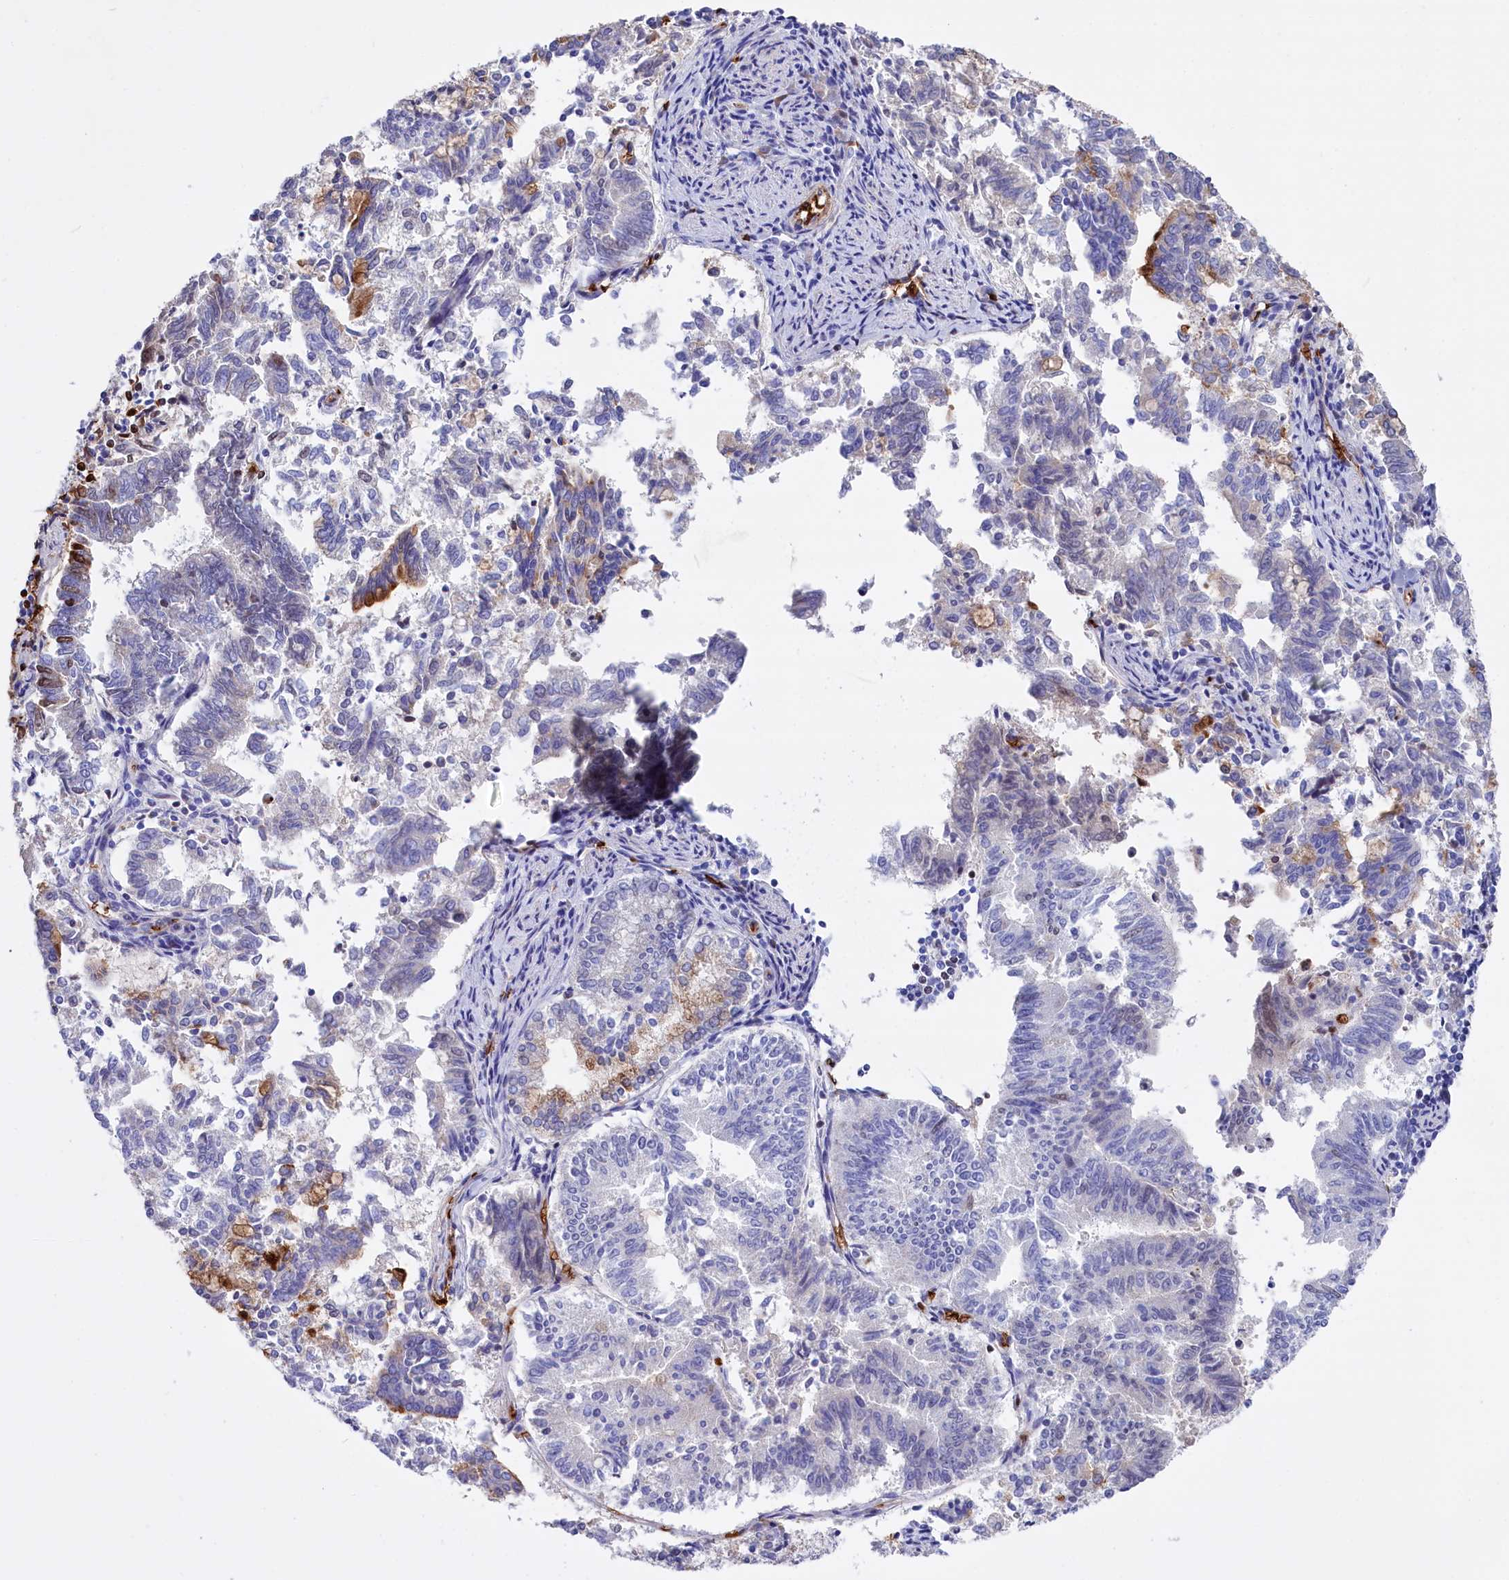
{"staining": {"intensity": "moderate", "quantity": "<25%", "location": "cytoplasmic/membranous"}, "tissue": "endometrial cancer", "cell_type": "Tumor cells", "image_type": "cancer", "snomed": [{"axis": "morphology", "description": "Adenocarcinoma, NOS"}, {"axis": "topography", "description": "Endometrium"}], "caption": "Endometrial cancer stained with DAB immunohistochemistry exhibits low levels of moderate cytoplasmic/membranous positivity in about <25% of tumor cells.", "gene": "RPUSD3", "patient": {"sex": "female", "age": 79}}